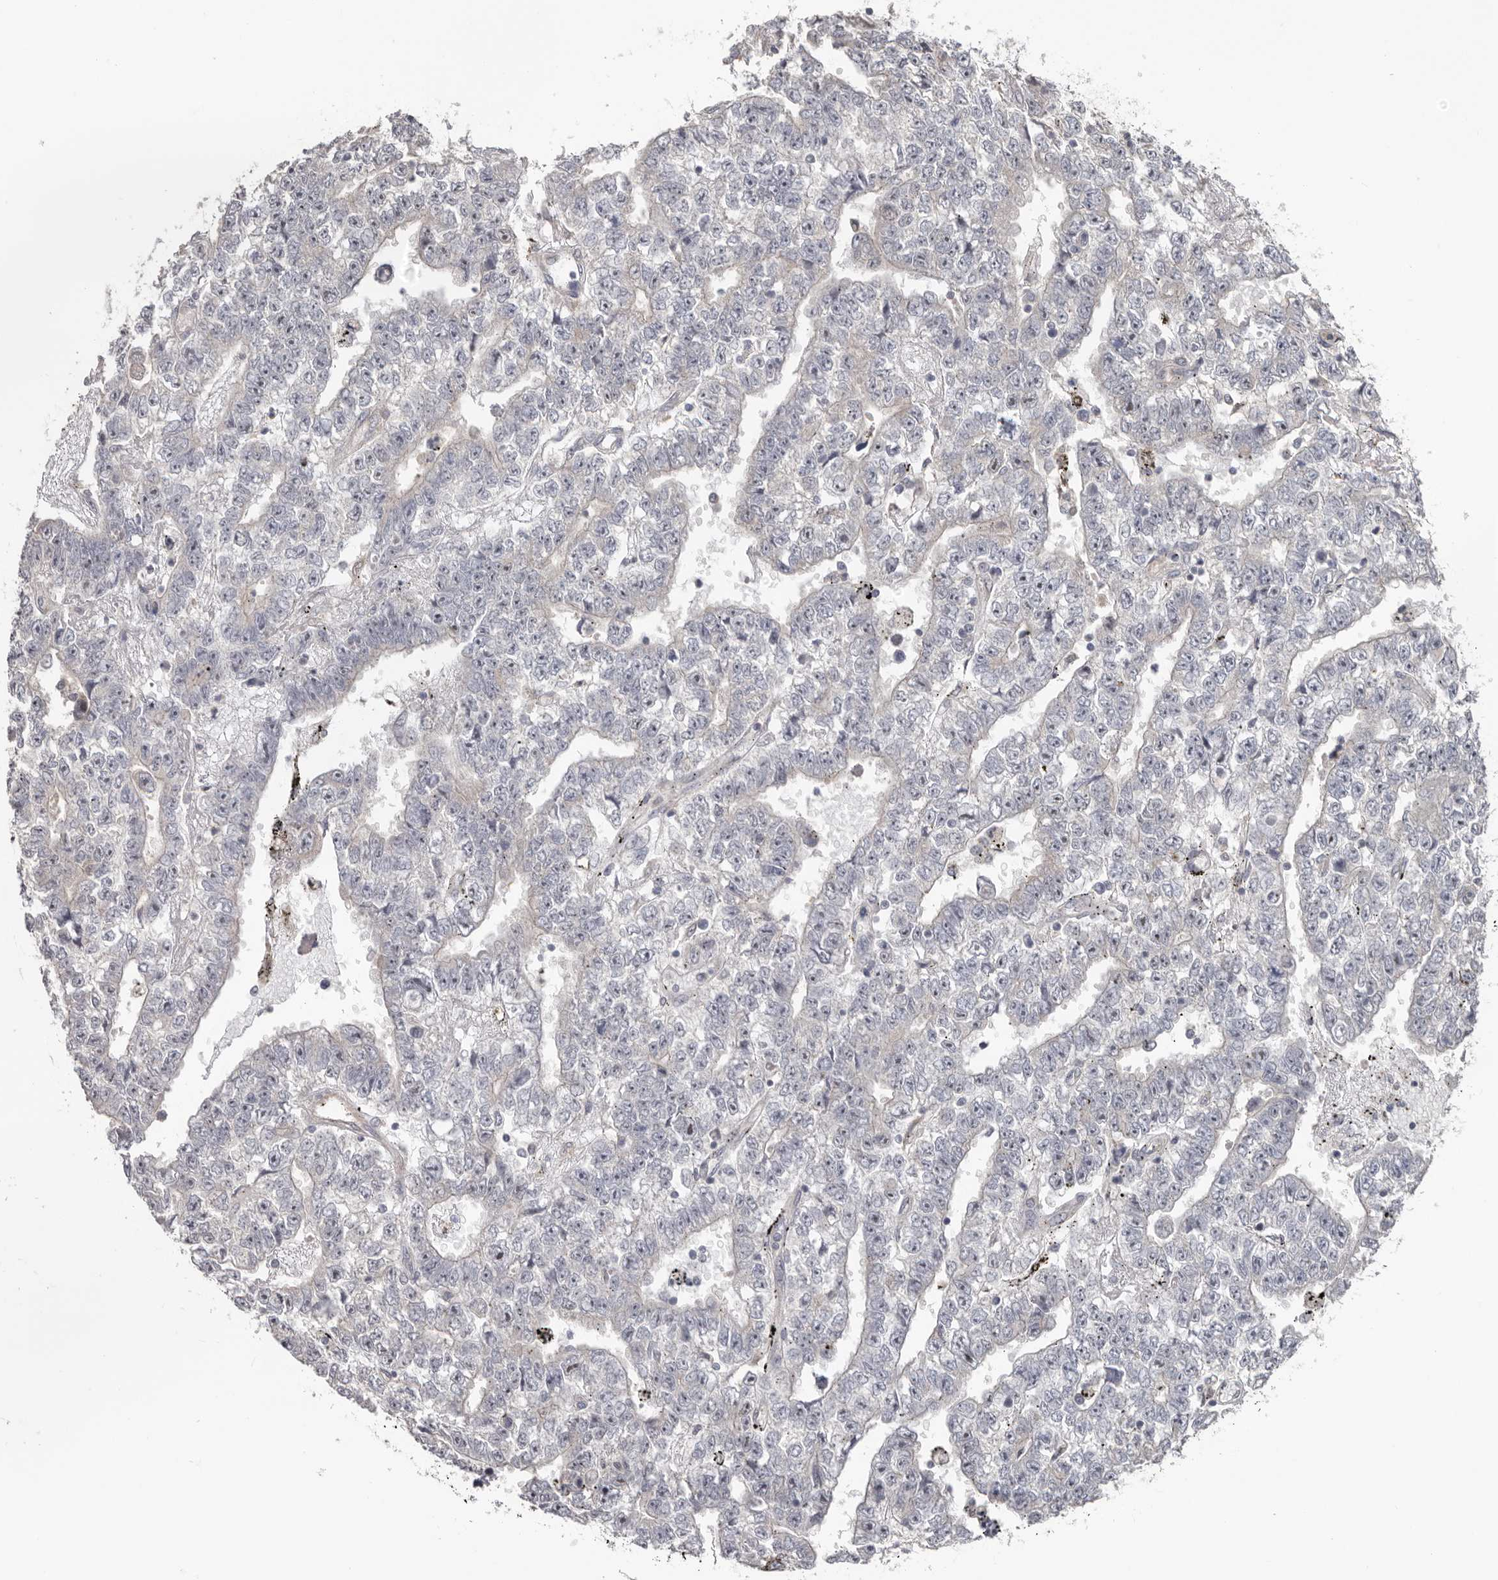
{"staining": {"intensity": "negative", "quantity": "none", "location": "none"}, "tissue": "testis cancer", "cell_type": "Tumor cells", "image_type": "cancer", "snomed": [{"axis": "morphology", "description": "Carcinoma, Embryonal, NOS"}, {"axis": "topography", "description": "Testis"}], "caption": "A histopathology image of testis cancer (embryonal carcinoma) stained for a protein demonstrates no brown staining in tumor cells.", "gene": "HINT3", "patient": {"sex": "male", "age": 25}}